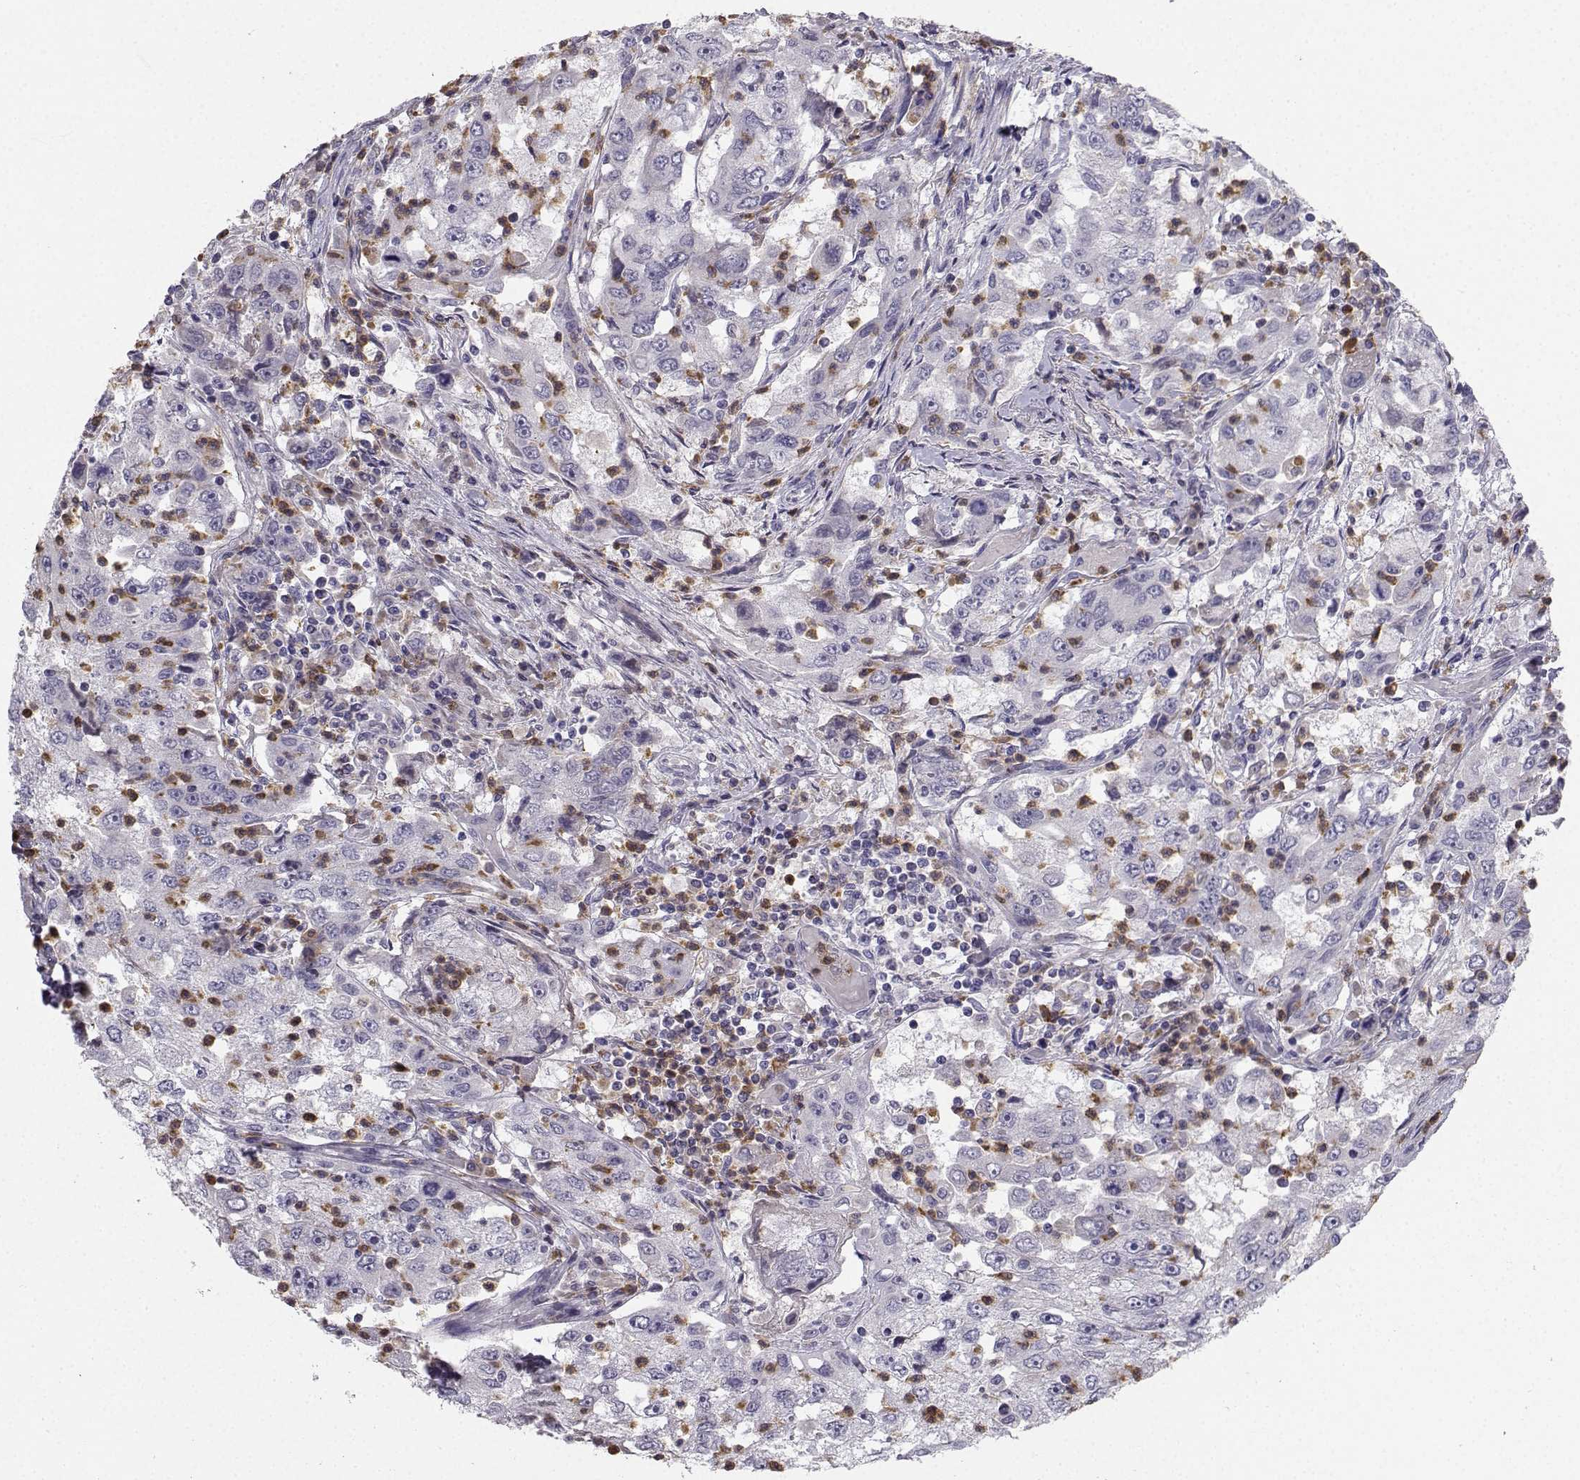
{"staining": {"intensity": "negative", "quantity": "none", "location": "none"}, "tissue": "cervical cancer", "cell_type": "Tumor cells", "image_type": "cancer", "snomed": [{"axis": "morphology", "description": "Squamous cell carcinoma, NOS"}, {"axis": "topography", "description": "Cervix"}], "caption": "This is a image of IHC staining of squamous cell carcinoma (cervical), which shows no staining in tumor cells.", "gene": "CALY", "patient": {"sex": "female", "age": 36}}